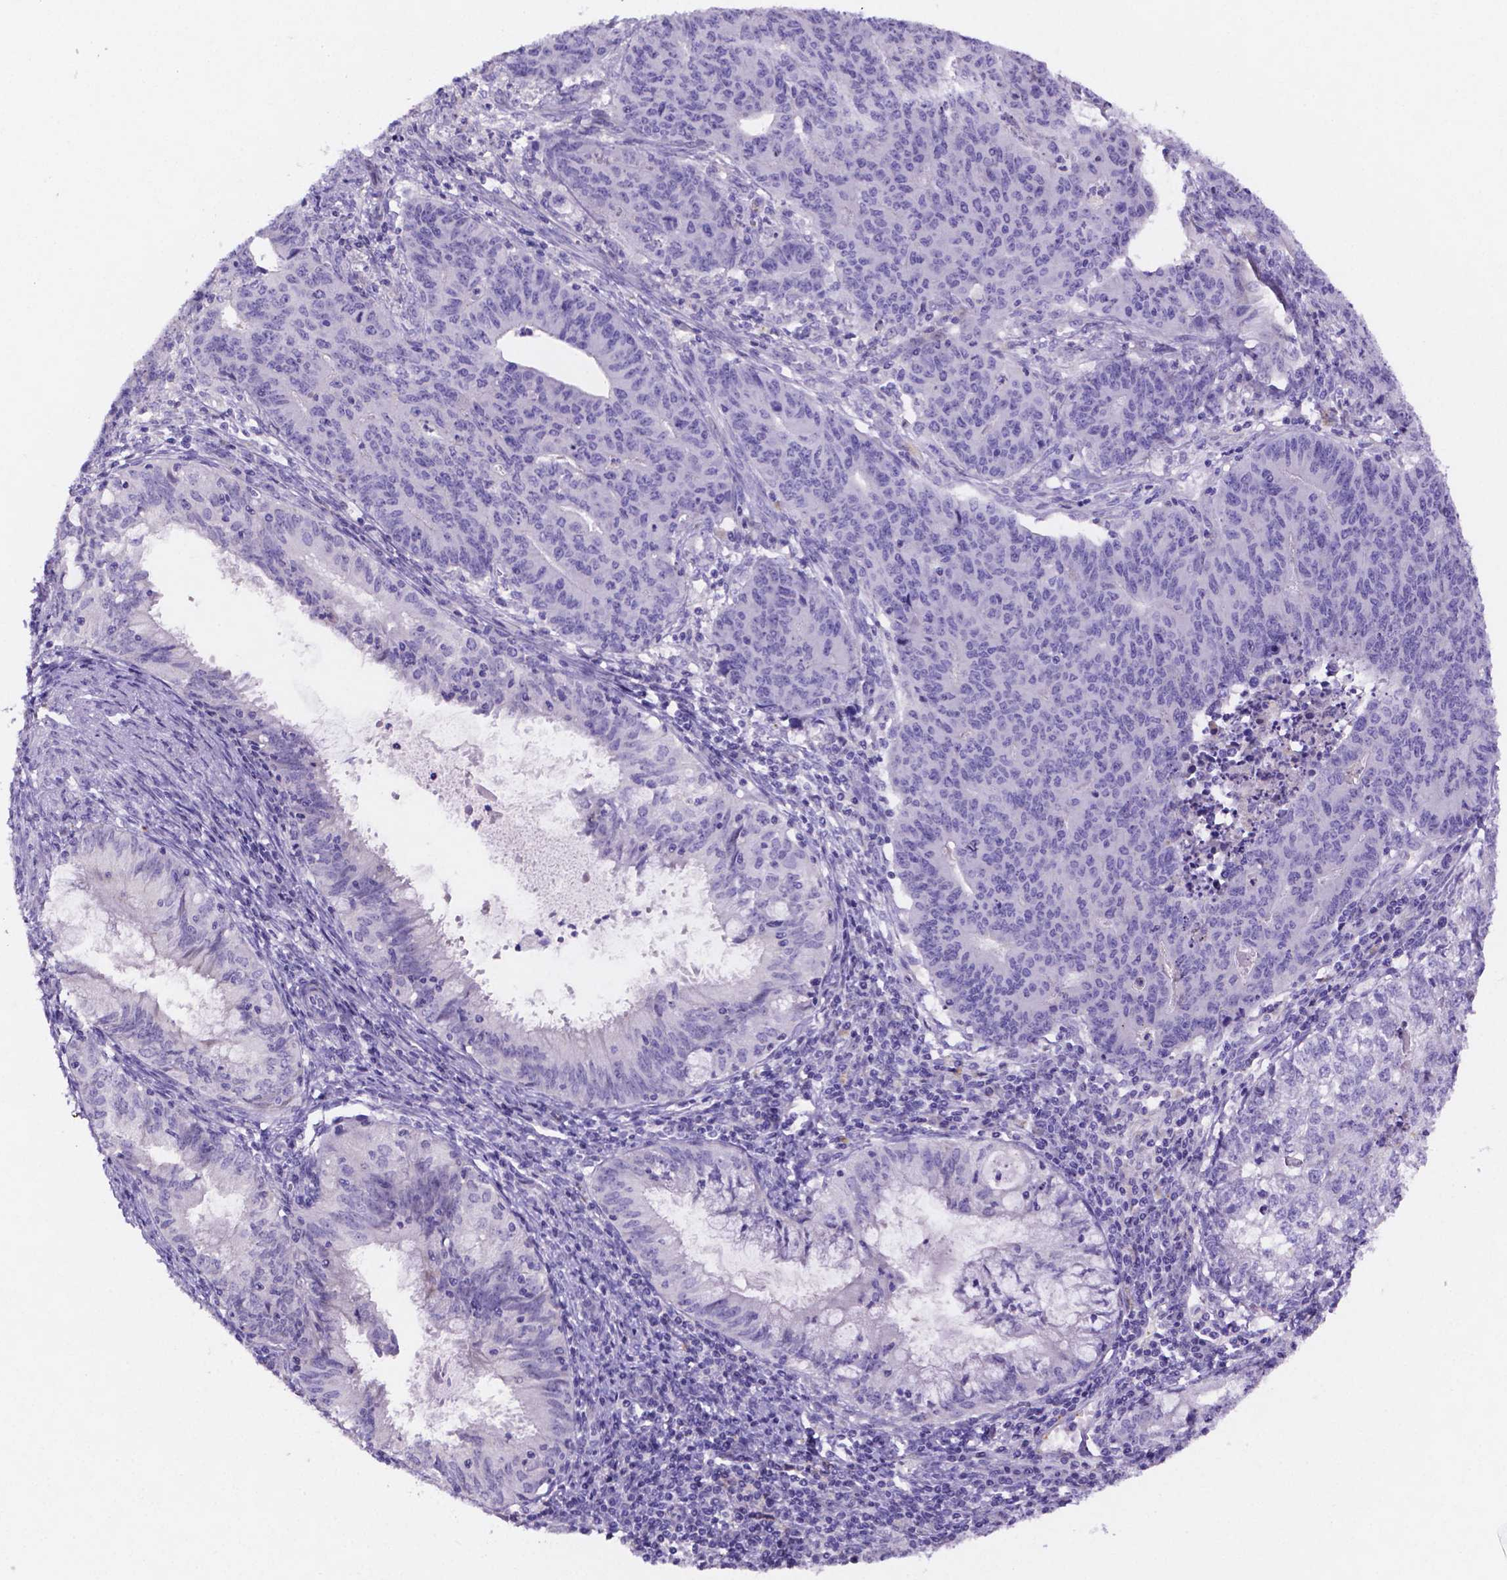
{"staining": {"intensity": "negative", "quantity": "none", "location": "none"}, "tissue": "prostate cancer", "cell_type": "Tumor cells", "image_type": "cancer", "snomed": [{"axis": "morphology", "description": "Adenocarcinoma, Low grade"}, {"axis": "topography", "description": "Prostate"}], "caption": "IHC histopathology image of neoplastic tissue: prostate adenocarcinoma (low-grade) stained with DAB demonstrates no significant protein positivity in tumor cells.", "gene": "NRGN", "patient": {"sex": "male", "age": 65}}